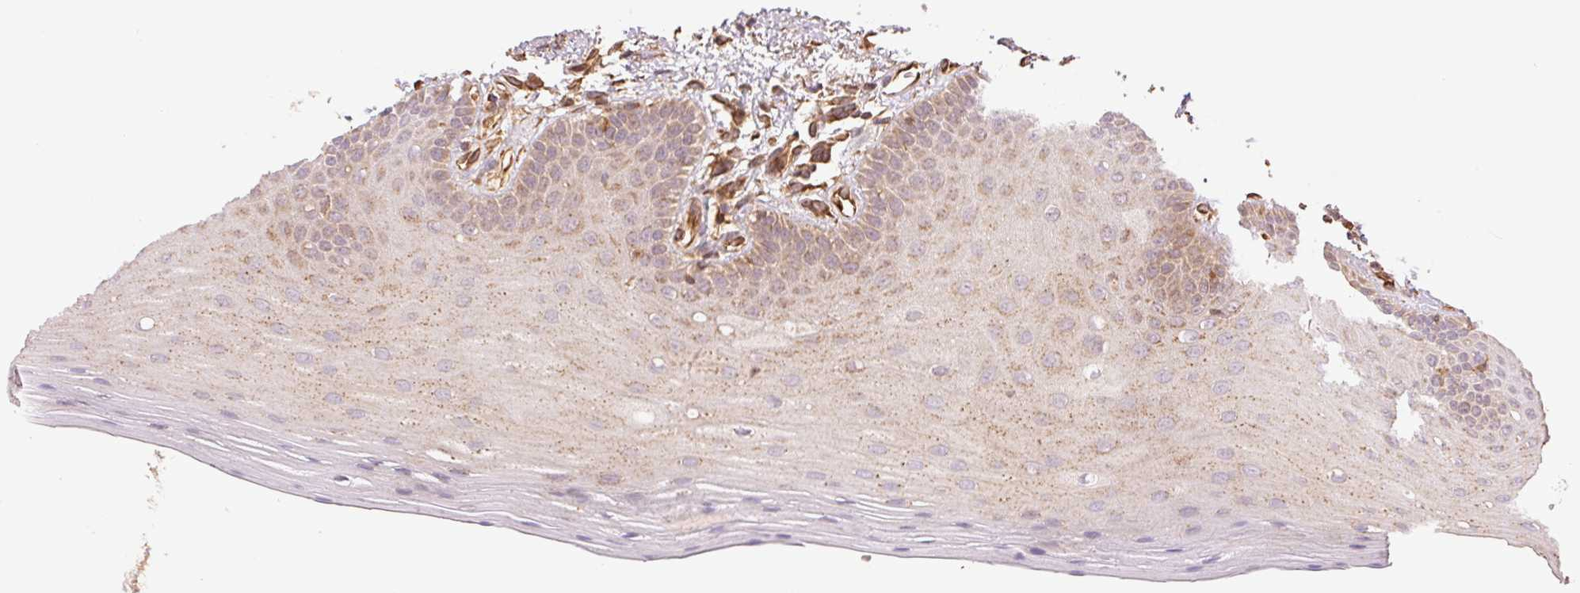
{"staining": {"intensity": "moderate", "quantity": "25%-75%", "location": "cytoplasmic/membranous"}, "tissue": "oral mucosa", "cell_type": "Squamous epithelial cells", "image_type": "normal", "snomed": [{"axis": "morphology", "description": "Normal tissue, NOS"}, {"axis": "morphology", "description": "Normal morphology"}, {"axis": "topography", "description": "Oral tissue"}], "caption": "Protein expression analysis of unremarkable oral mucosa displays moderate cytoplasmic/membranous expression in approximately 25%-75% of squamous epithelial cells. The protein is stained brown, and the nuclei are stained in blue (DAB IHC with brightfield microscopy, high magnification).", "gene": "STARD7", "patient": {"sex": "female", "age": 76}}